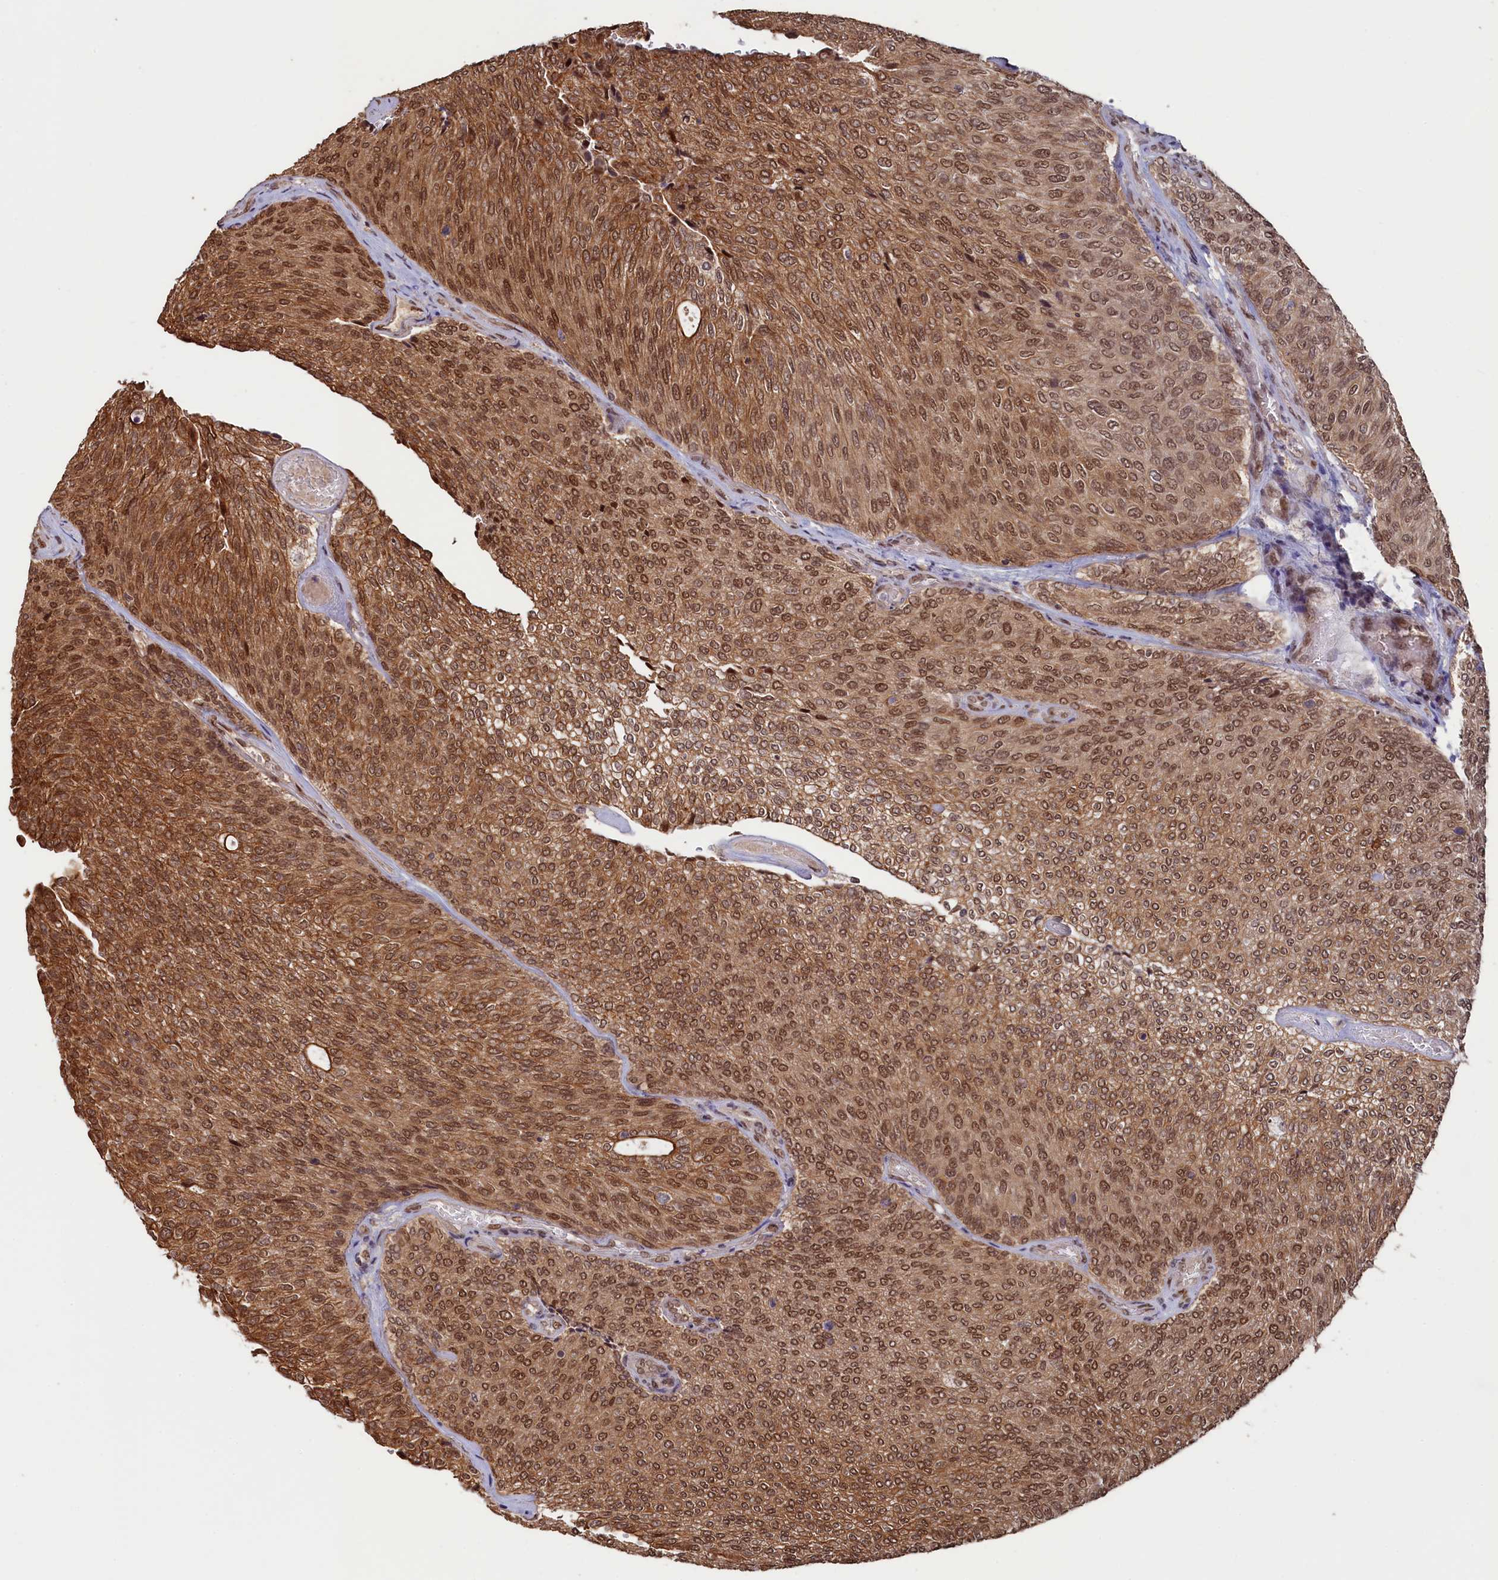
{"staining": {"intensity": "strong", "quantity": ">75%", "location": "cytoplasmic/membranous,nuclear"}, "tissue": "urothelial cancer", "cell_type": "Tumor cells", "image_type": "cancer", "snomed": [{"axis": "morphology", "description": "Urothelial carcinoma, Low grade"}, {"axis": "topography", "description": "Urinary bladder"}], "caption": "Approximately >75% of tumor cells in human urothelial carcinoma (low-grade) reveal strong cytoplasmic/membranous and nuclear protein positivity as visualized by brown immunohistochemical staining.", "gene": "NAE1", "patient": {"sex": "female", "age": 79}}